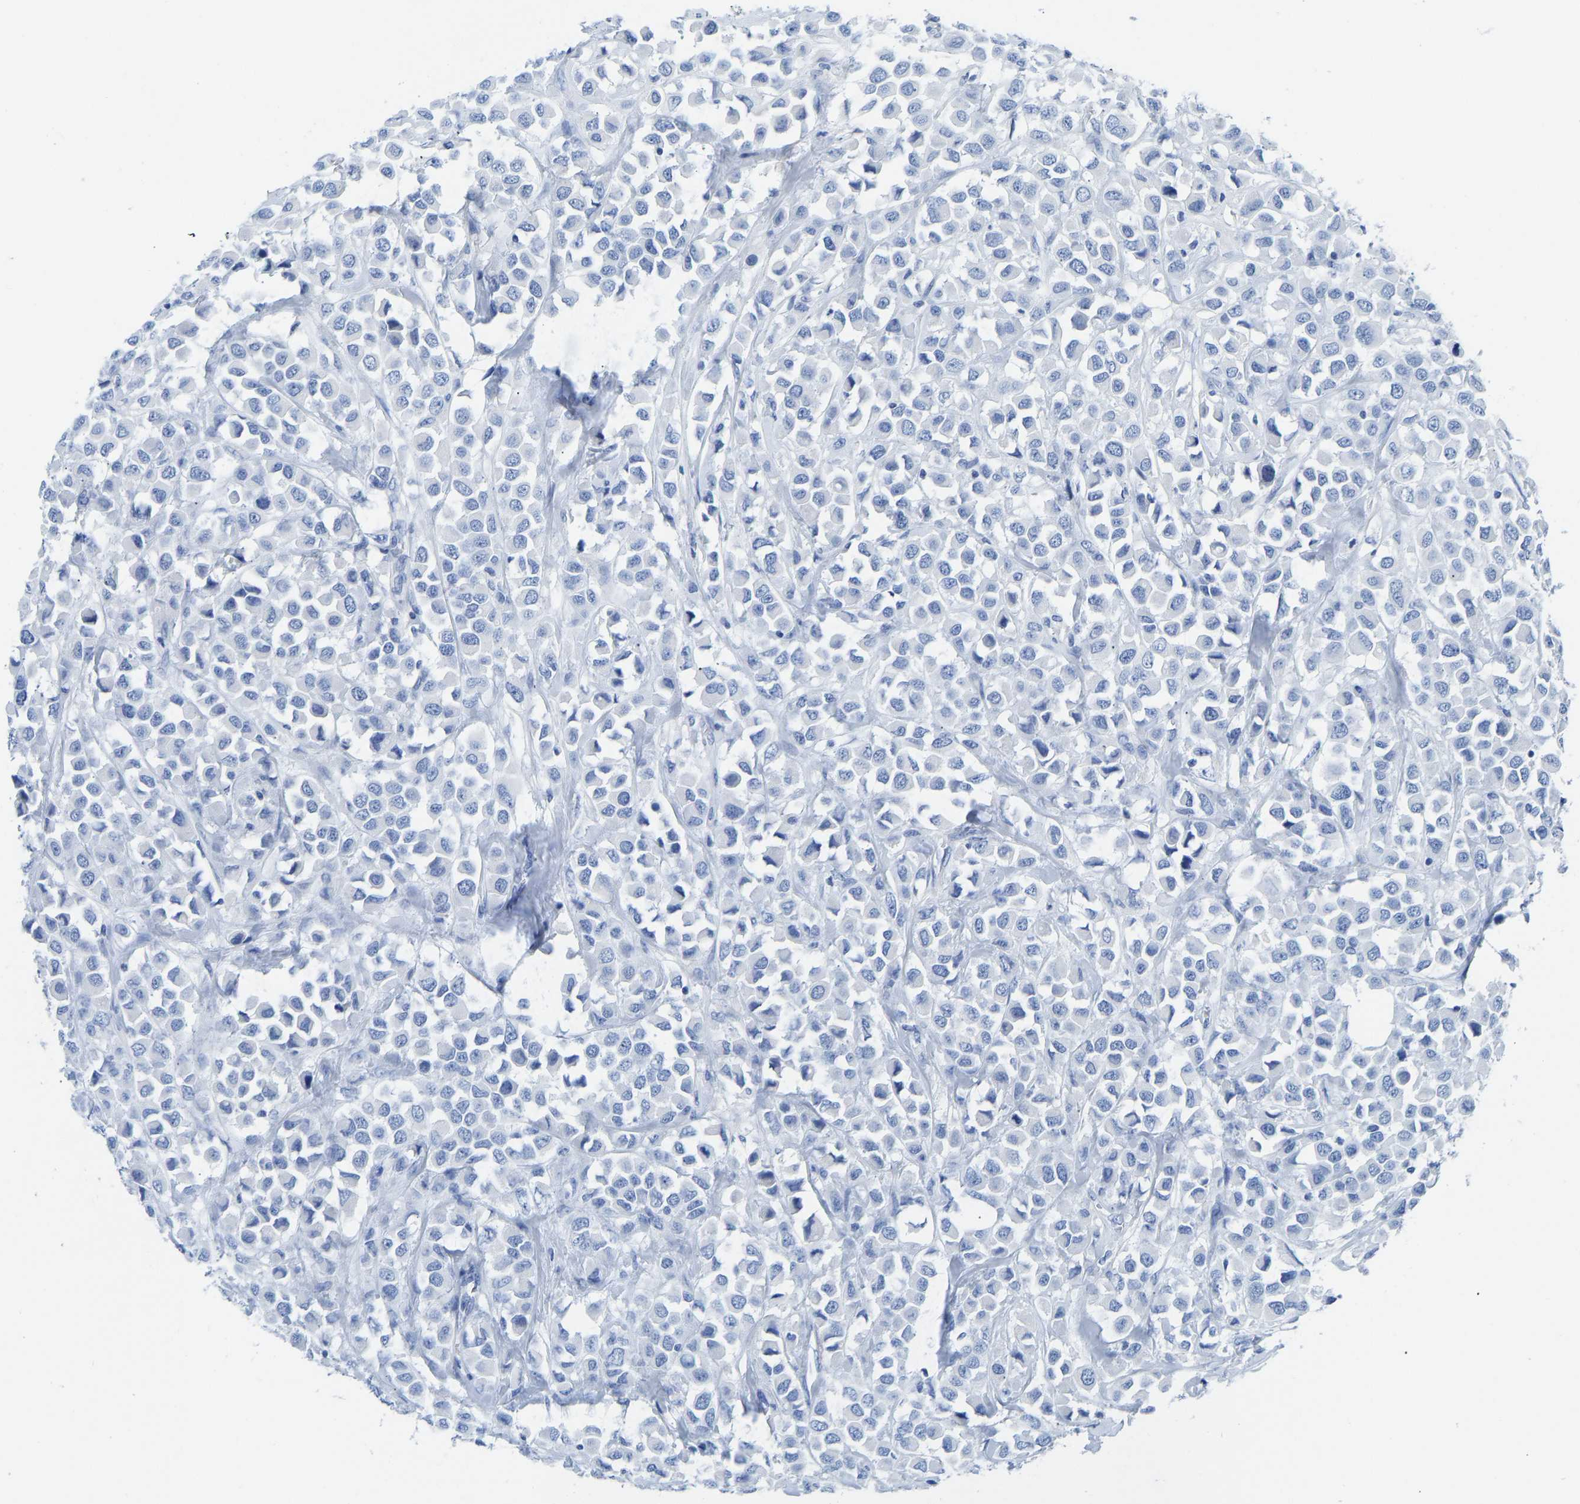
{"staining": {"intensity": "negative", "quantity": "none", "location": "none"}, "tissue": "breast cancer", "cell_type": "Tumor cells", "image_type": "cancer", "snomed": [{"axis": "morphology", "description": "Duct carcinoma"}, {"axis": "topography", "description": "Breast"}], "caption": "There is no significant expression in tumor cells of invasive ductal carcinoma (breast).", "gene": "NKAIN3", "patient": {"sex": "female", "age": 61}}